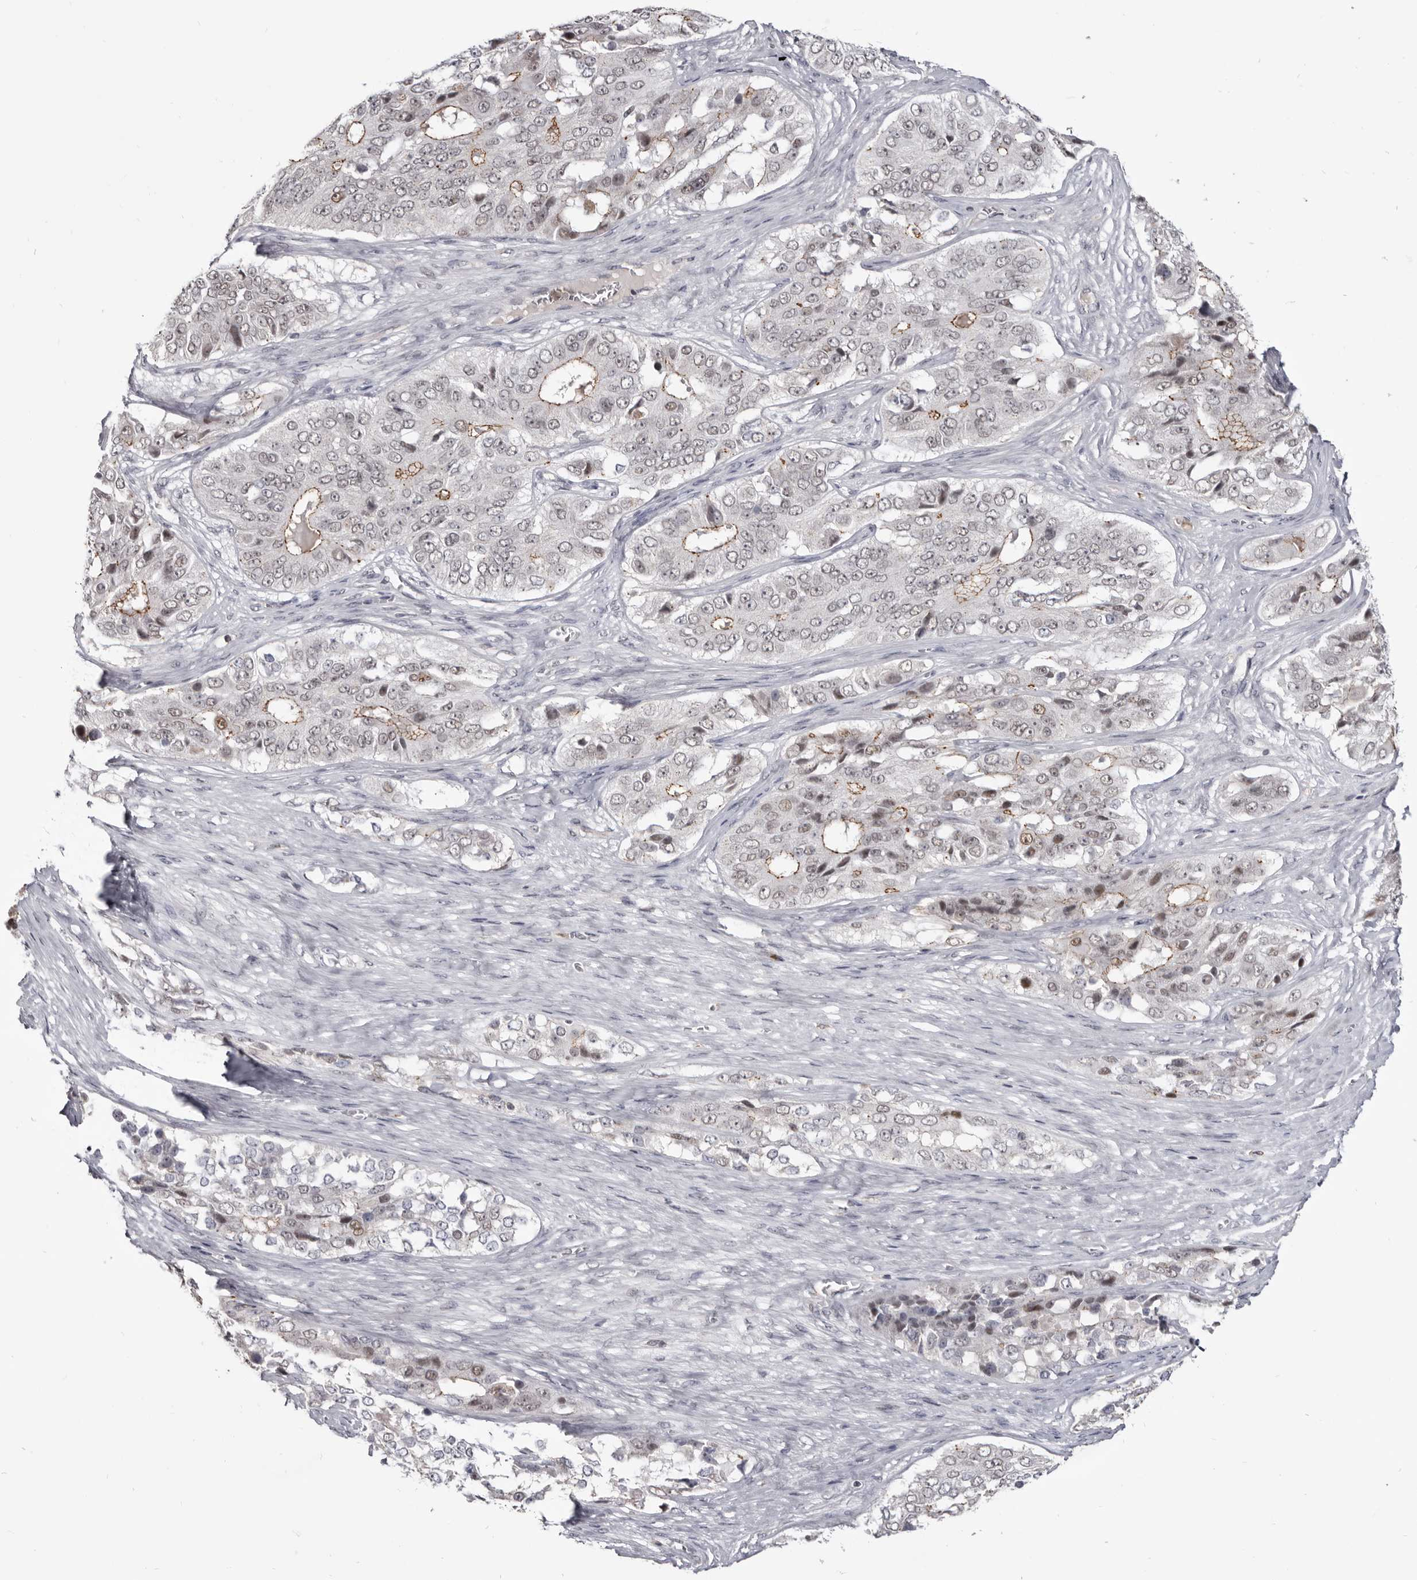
{"staining": {"intensity": "moderate", "quantity": "25%-75%", "location": "cytoplasmic/membranous,nuclear"}, "tissue": "ovarian cancer", "cell_type": "Tumor cells", "image_type": "cancer", "snomed": [{"axis": "morphology", "description": "Carcinoma, endometroid"}, {"axis": "topography", "description": "Ovary"}], "caption": "Ovarian cancer stained with DAB immunohistochemistry (IHC) exhibits medium levels of moderate cytoplasmic/membranous and nuclear staining in approximately 25%-75% of tumor cells.", "gene": "CGN", "patient": {"sex": "female", "age": 51}}